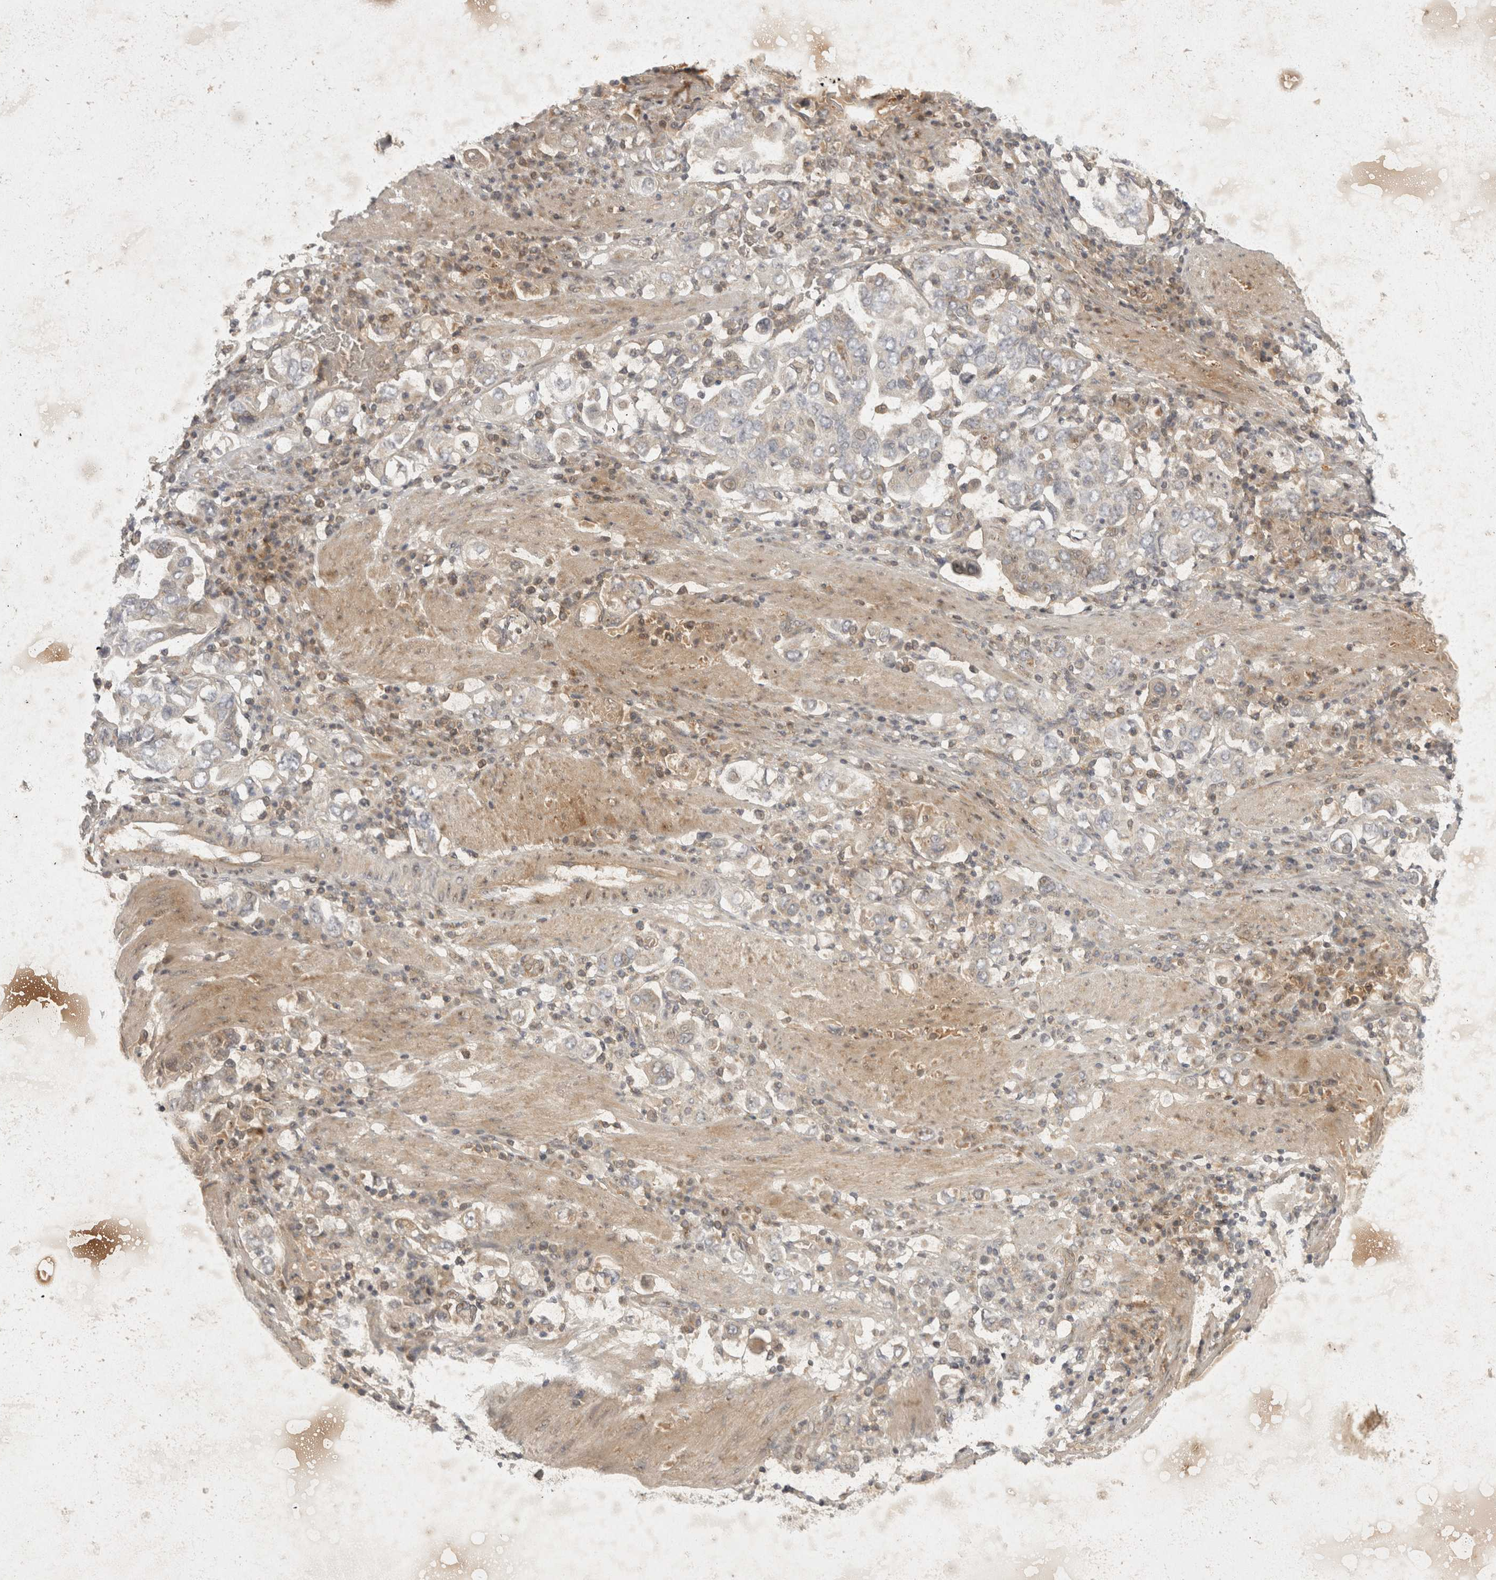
{"staining": {"intensity": "negative", "quantity": "none", "location": "none"}, "tissue": "stomach cancer", "cell_type": "Tumor cells", "image_type": "cancer", "snomed": [{"axis": "morphology", "description": "Adenocarcinoma, NOS"}, {"axis": "topography", "description": "Stomach, upper"}], "caption": "A photomicrograph of human stomach adenocarcinoma is negative for staining in tumor cells.", "gene": "EIF4G3", "patient": {"sex": "male", "age": 62}}